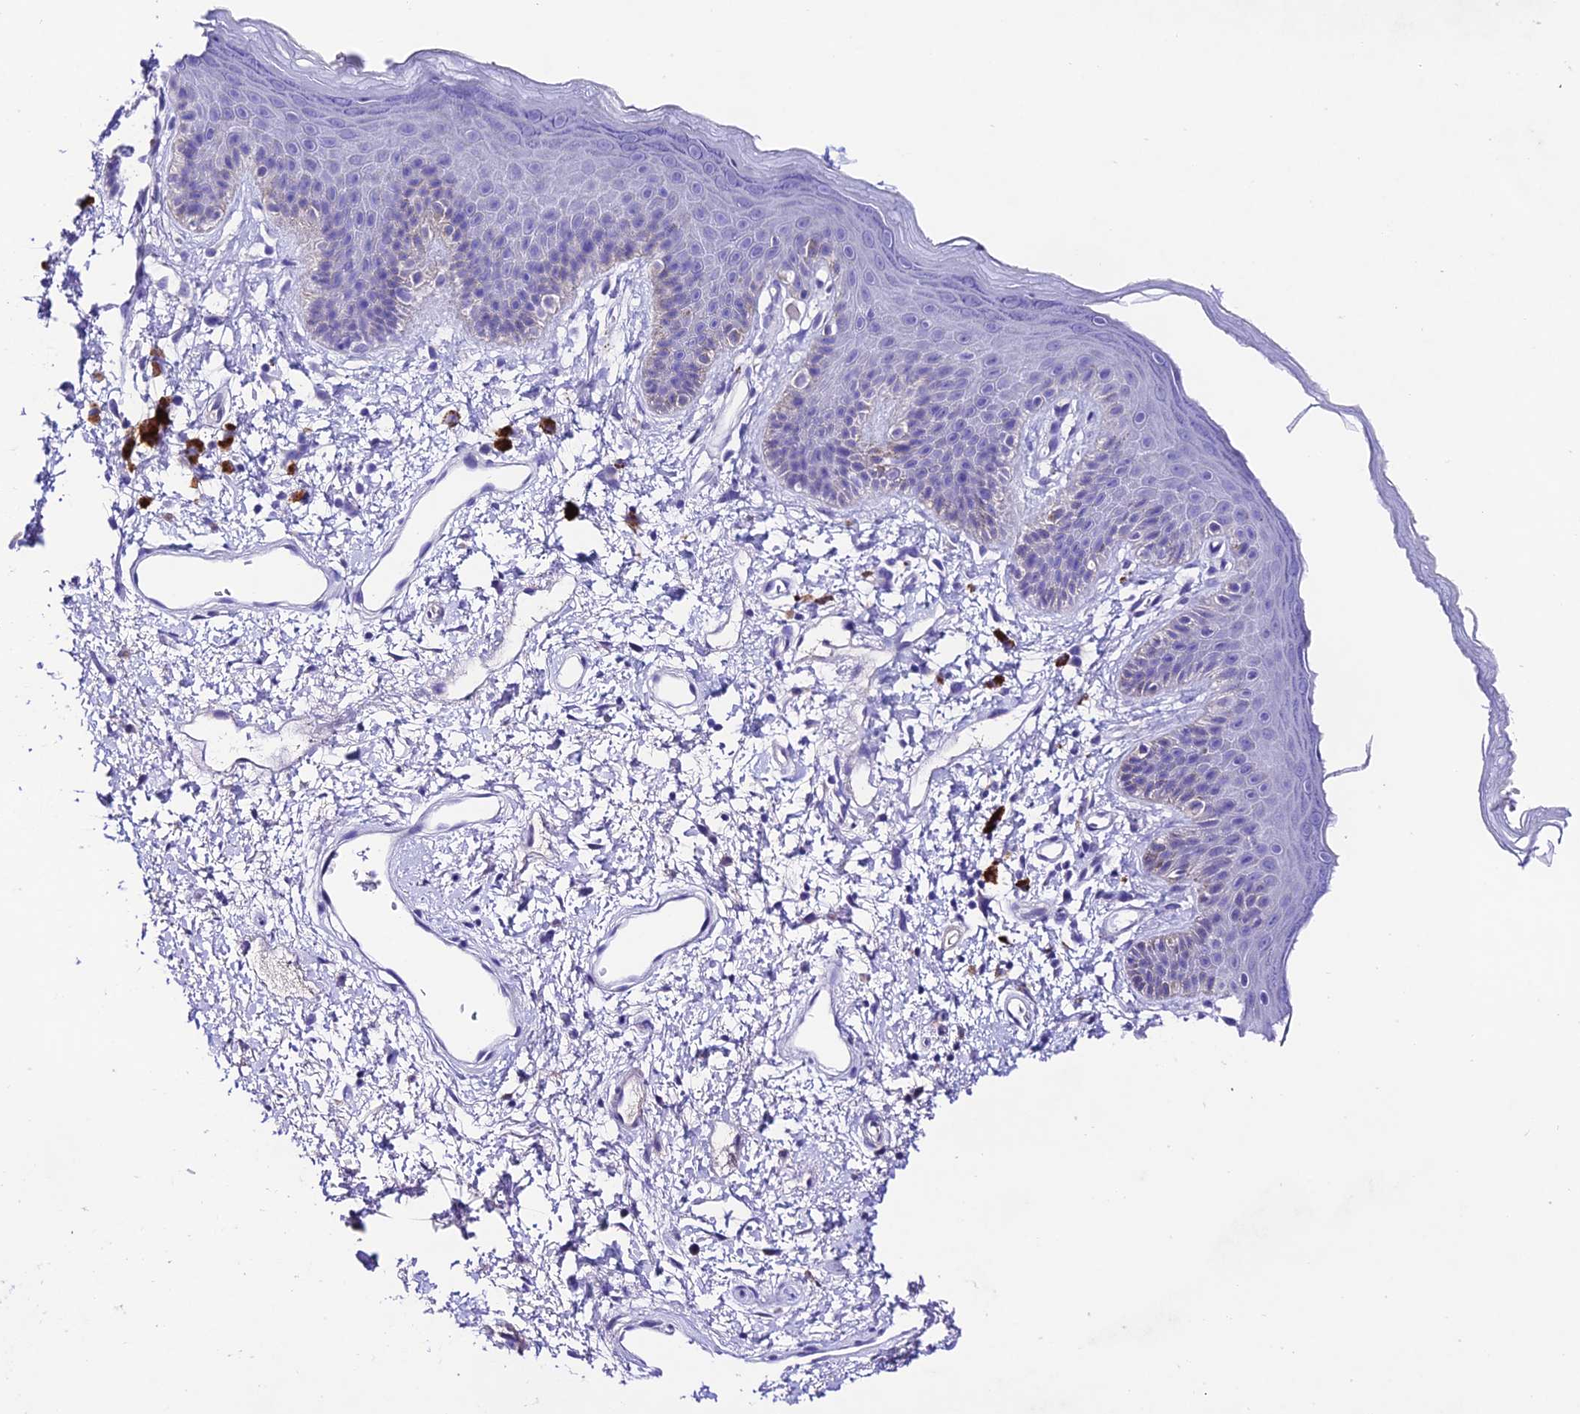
{"staining": {"intensity": "weak", "quantity": "<25%", "location": "cytoplasmic/membranous"}, "tissue": "skin", "cell_type": "Epidermal cells", "image_type": "normal", "snomed": [{"axis": "morphology", "description": "Normal tissue, NOS"}, {"axis": "topography", "description": "Anal"}], "caption": "Immunohistochemical staining of benign skin shows no significant positivity in epidermal cells.", "gene": "NLRP6", "patient": {"sex": "female", "age": 46}}